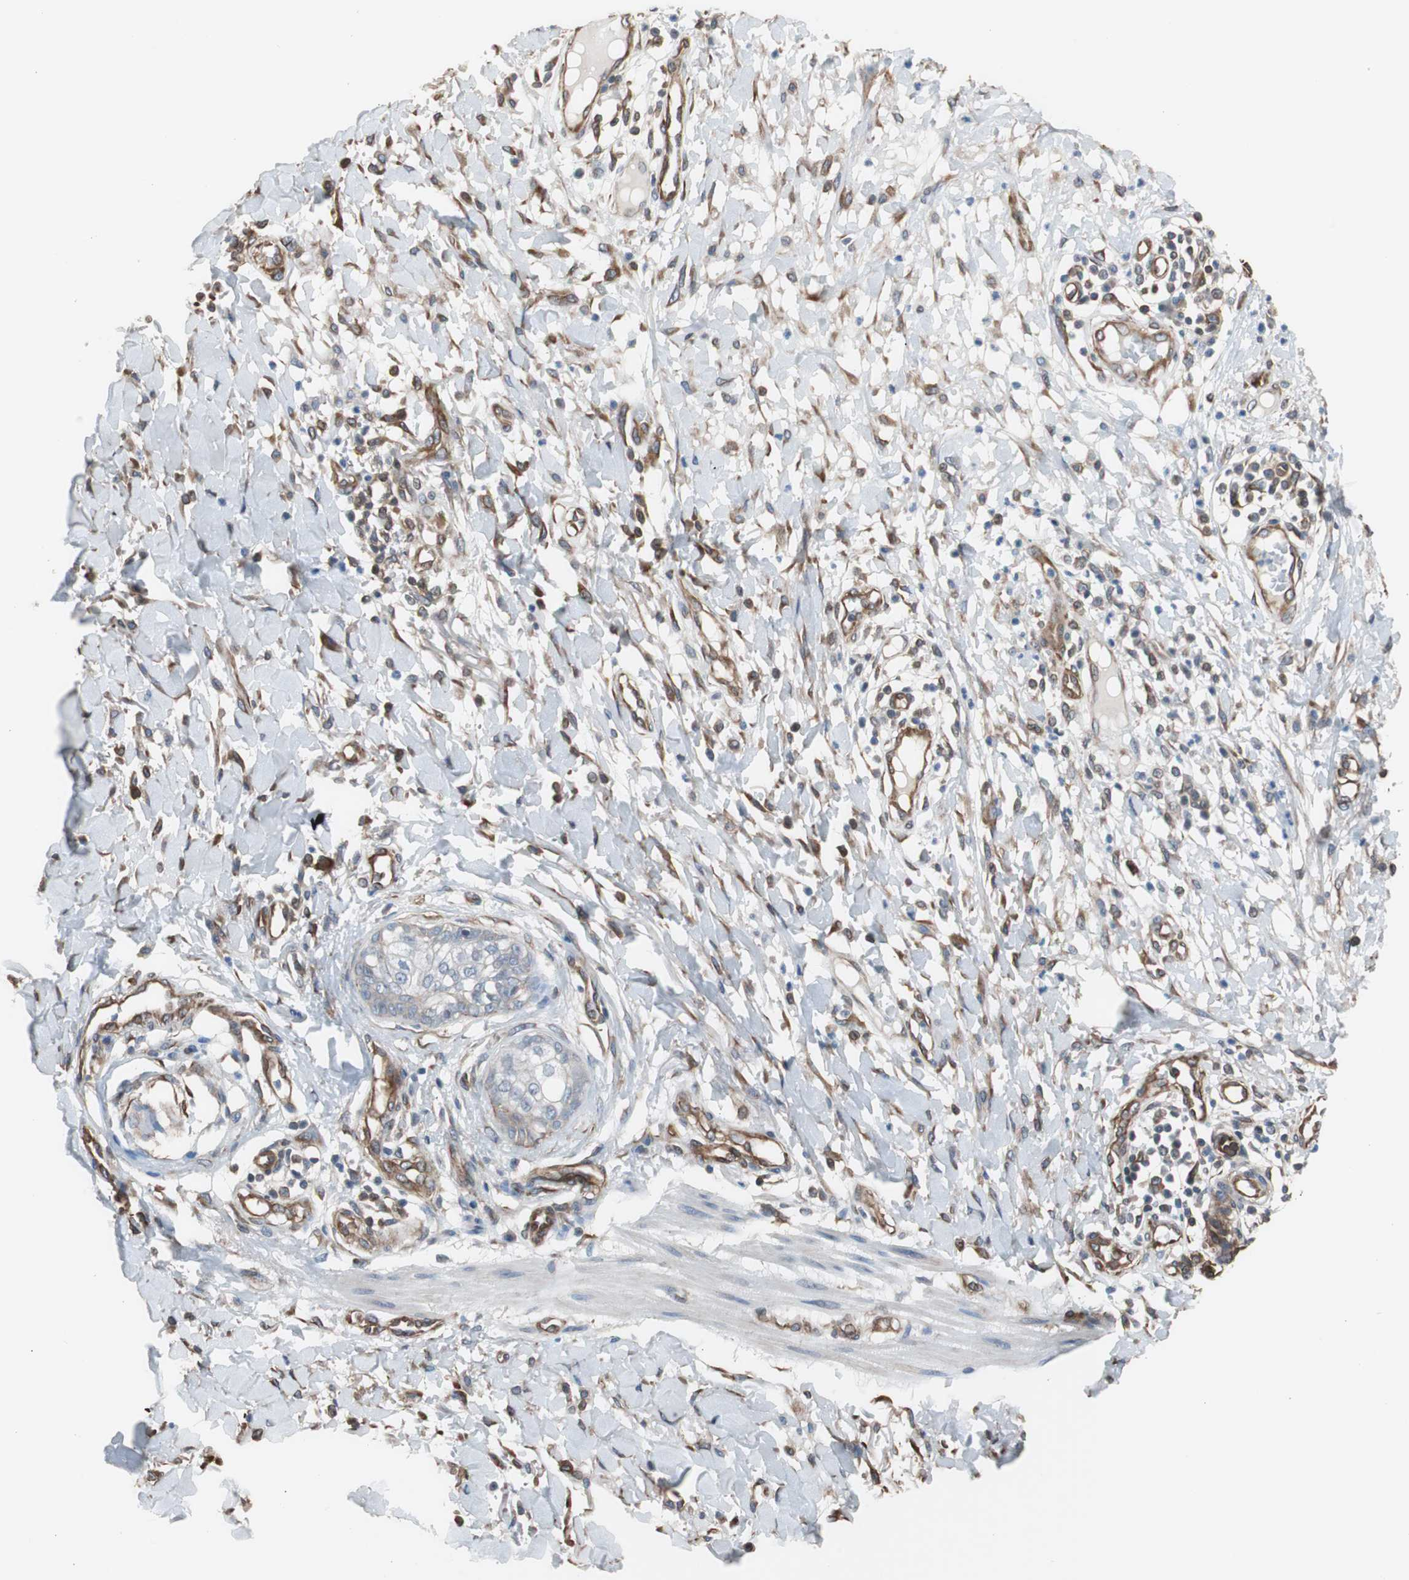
{"staining": {"intensity": "weak", "quantity": "<25%", "location": "cytoplasmic/membranous"}, "tissue": "skin cancer", "cell_type": "Tumor cells", "image_type": "cancer", "snomed": [{"axis": "morphology", "description": "Squamous cell carcinoma, NOS"}, {"axis": "topography", "description": "Skin"}], "caption": "The micrograph demonstrates no significant positivity in tumor cells of skin cancer.", "gene": "KIF3B", "patient": {"sex": "female", "age": 78}}